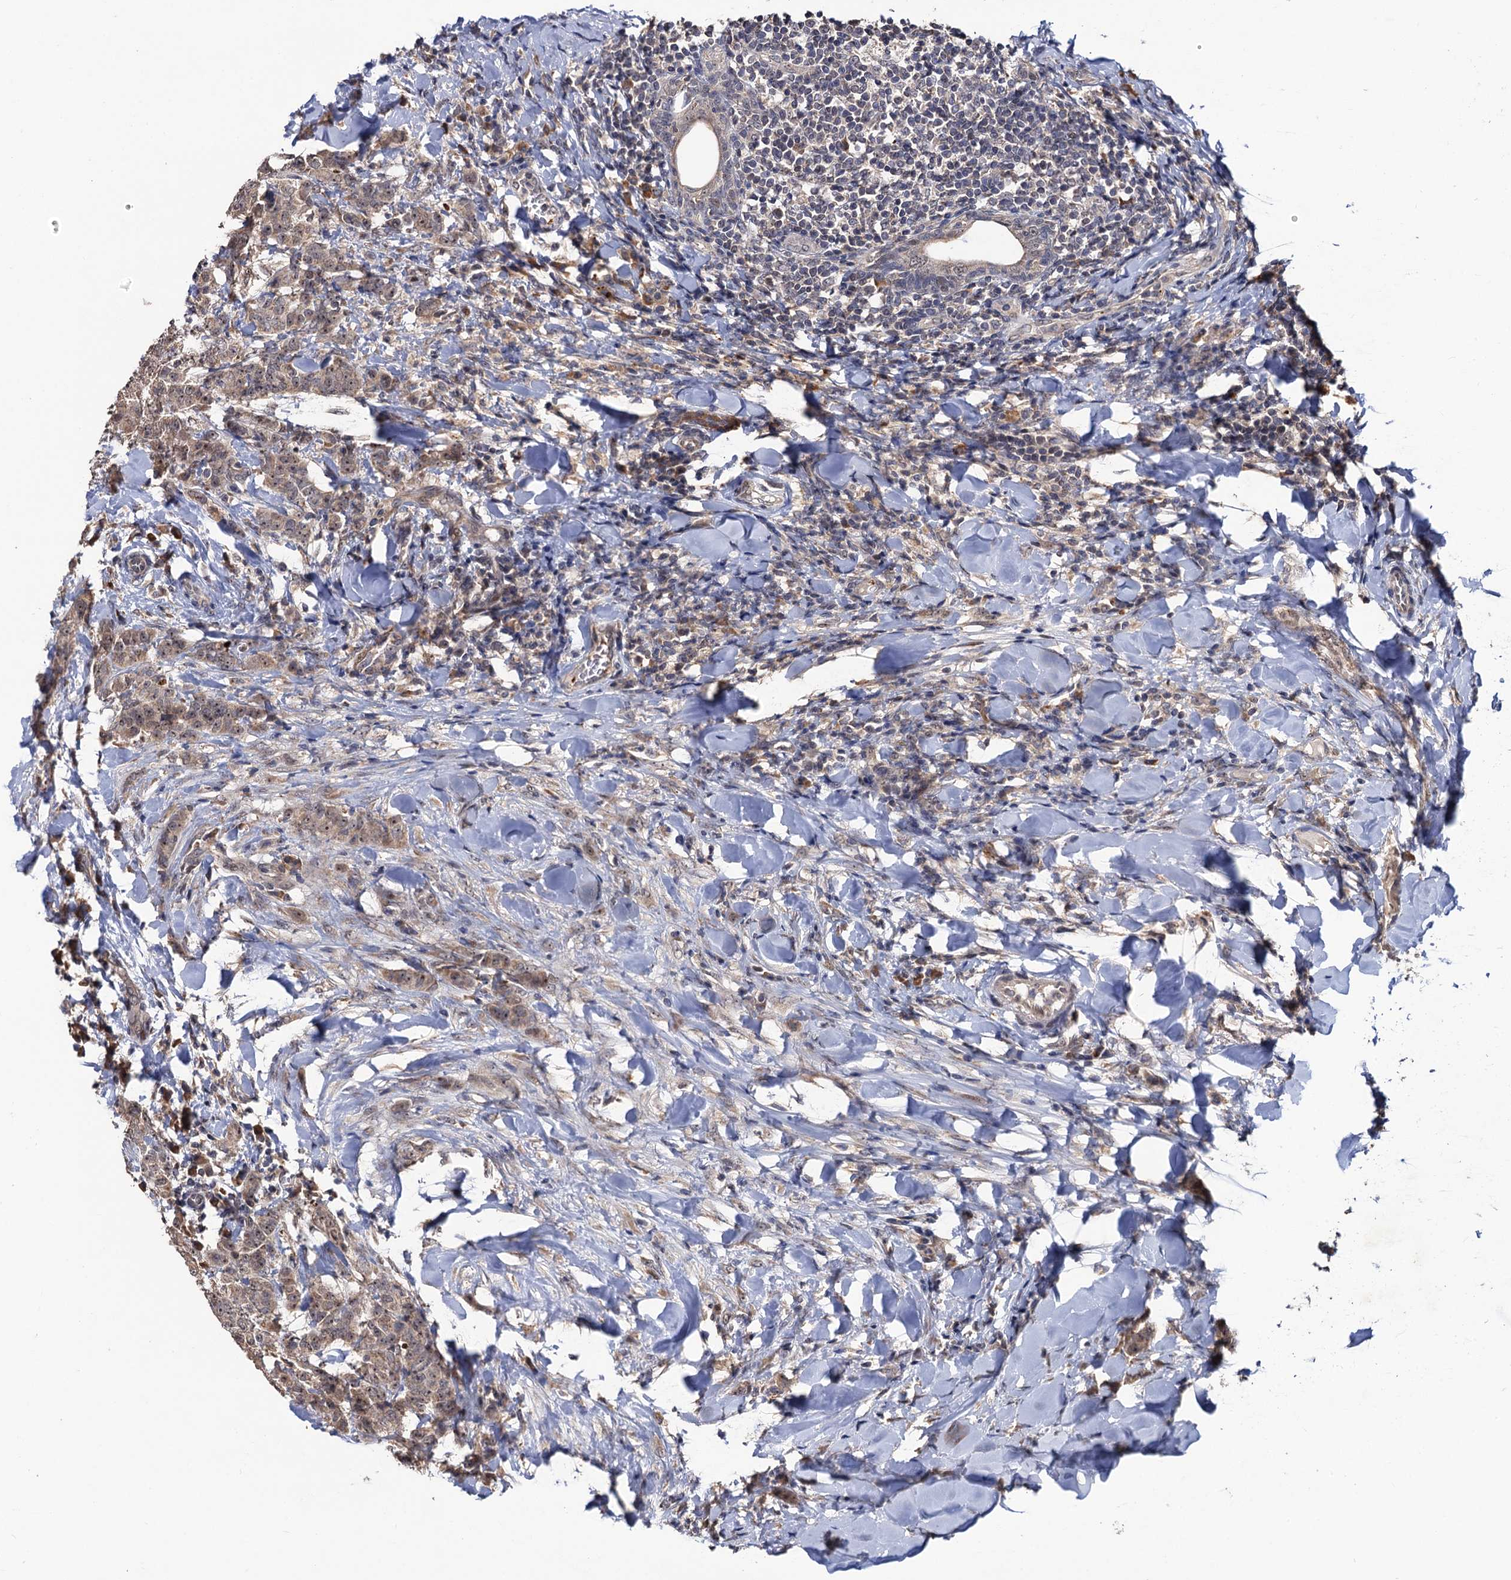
{"staining": {"intensity": "weak", "quantity": ">75%", "location": "cytoplasmic/membranous"}, "tissue": "breast cancer", "cell_type": "Tumor cells", "image_type": "cancer", "snomed": [{"axis": "morphology", "description": "Duct carcinoma"}, {"axis": "topography", "description": "Breast"}], "caption": "Intraductal carcinoma (breast) stained with DAB immunohistochemistry displays low levels of weak cytoplasmic/membranous staining in approximately >75% of tumor cells.", "gene": "LRRC63", "patient": {"sex": "female", "age": 40}}